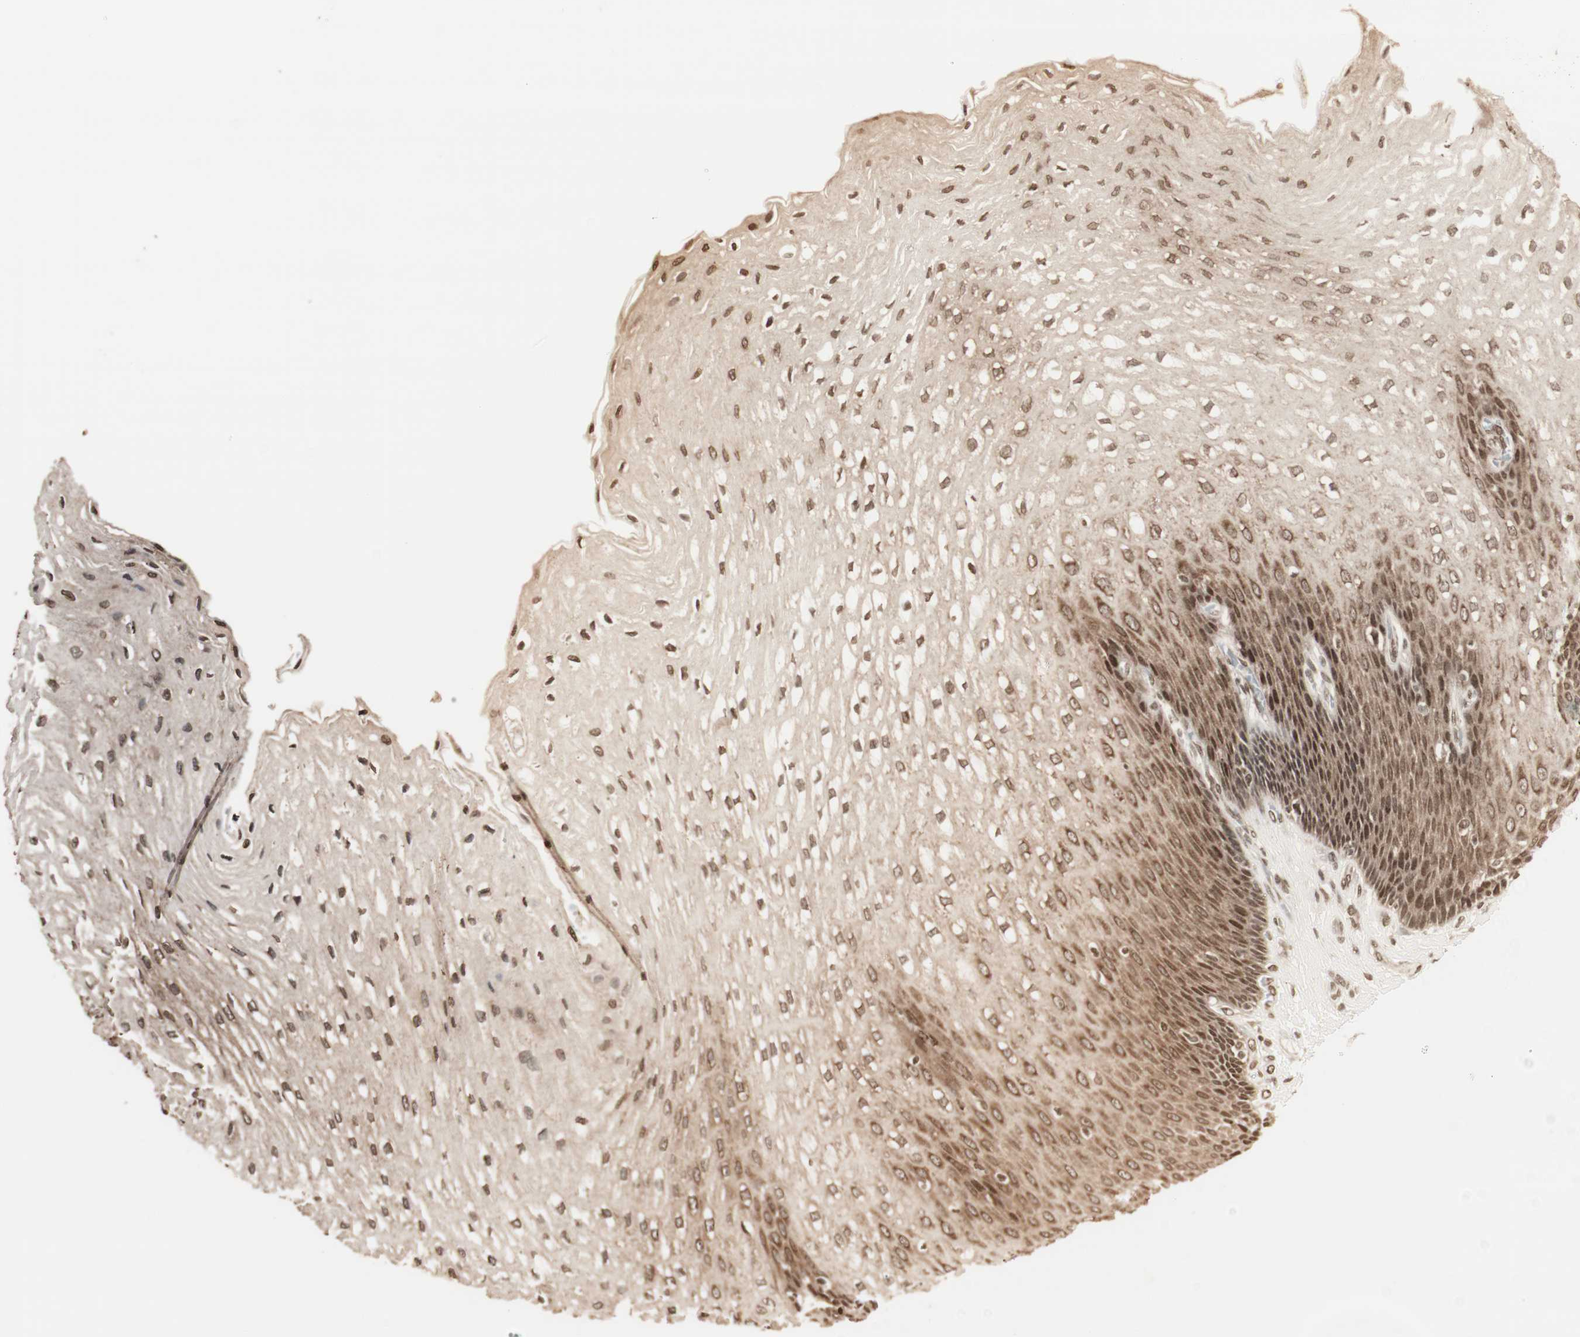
{"staining": {"intensity": "moderate", "quantity": "25%-75%", "location": "cytoplasmic/membranous,nuclear"}, "tissue": "esophagus", "cell_type": "Squamous epithelial cells", "image_type": "normal", "snomed": [{"axis": "morphology", "description": "Normal tissue, NOS"}, {"axis": "topography", "description": "Esophagus"}], "caption": "Approximately 25%-75% of squamous epithelial cells in benign esophagus exhibit moderate cytoplasmic/membranous,nuclear protein positivity as visualized by brown immunohistochemical staining.", "gene": "RFC1", "patient": {"sex": "male", "age": 48}}